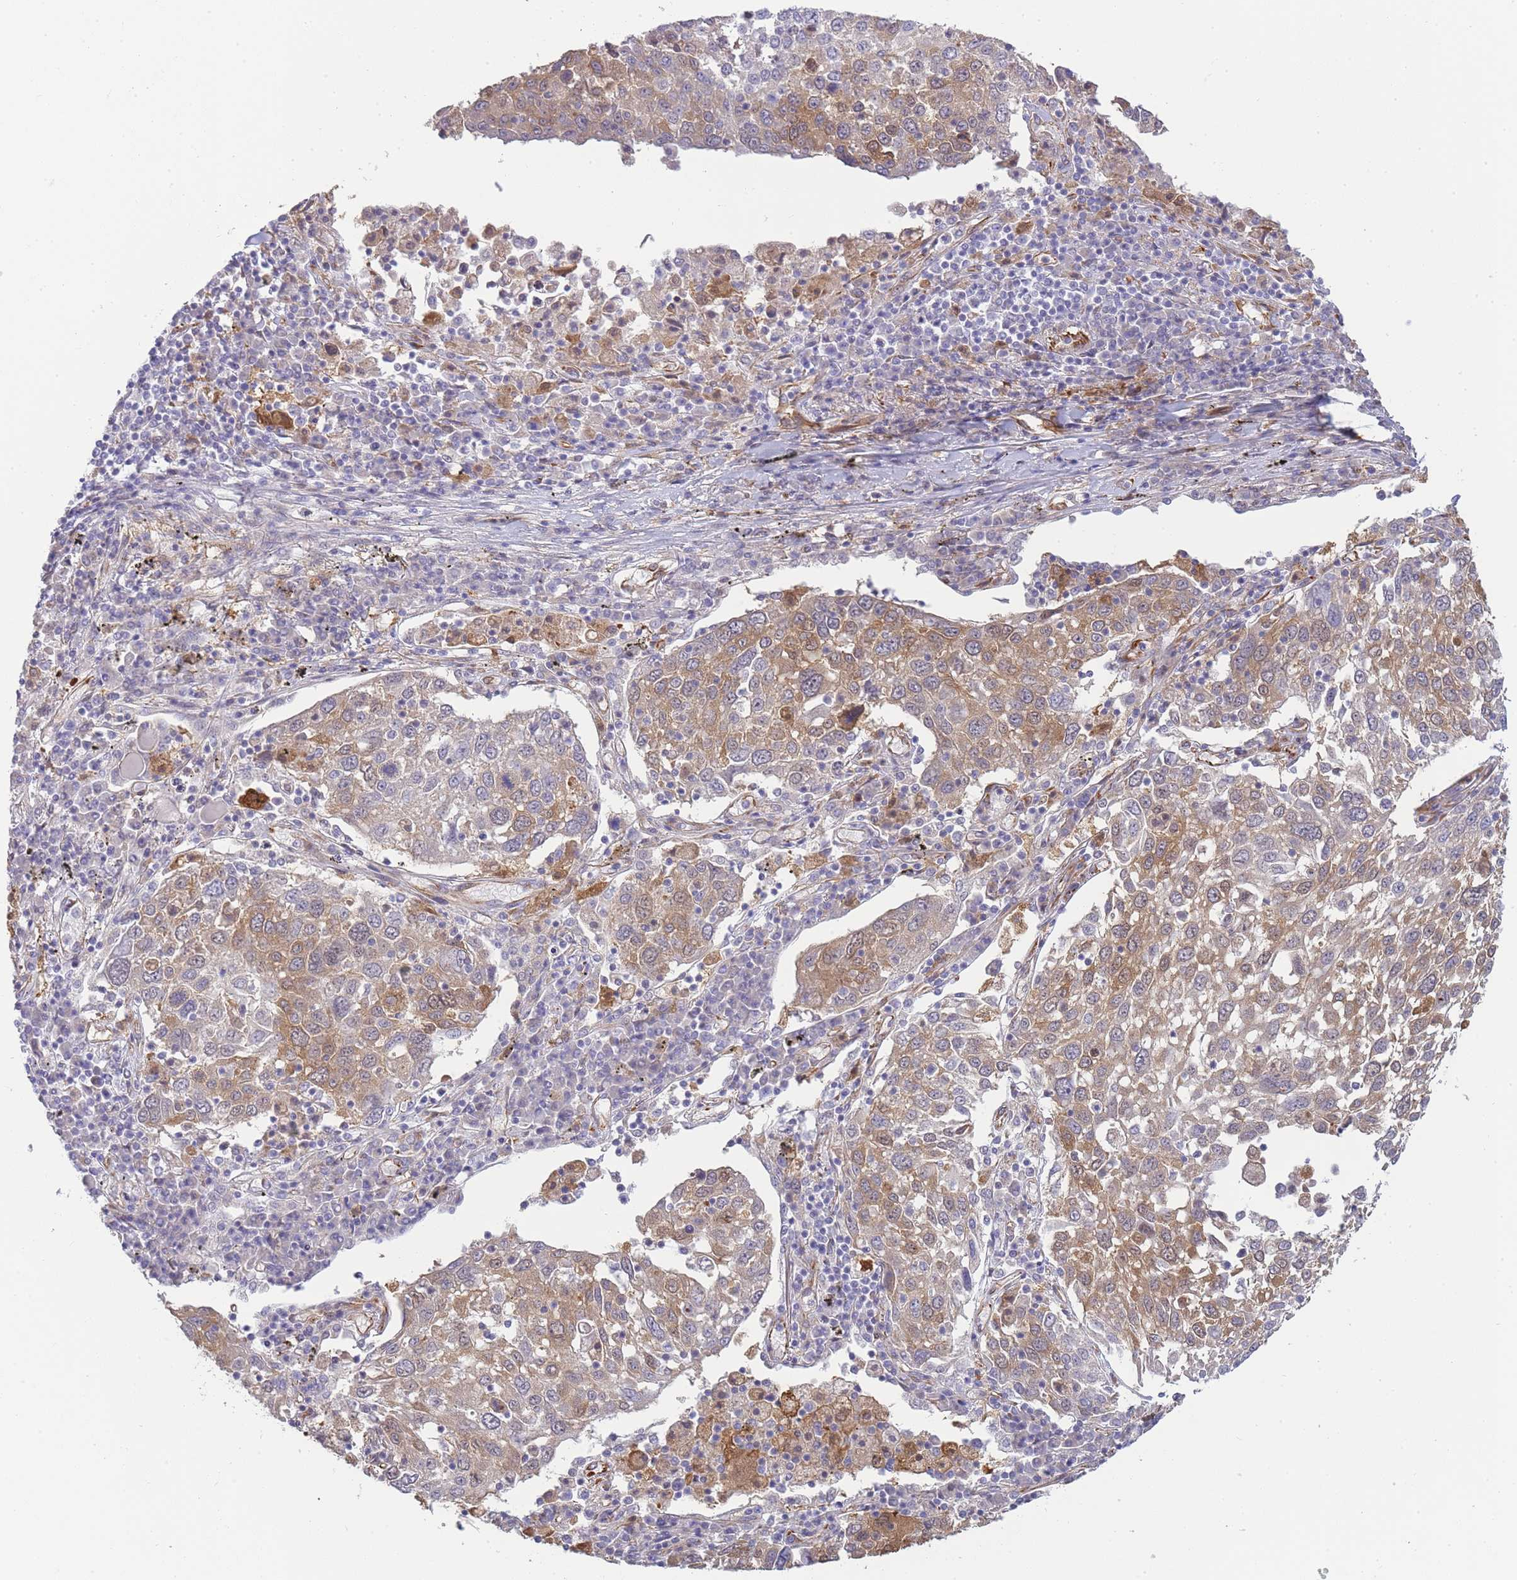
{"staining": {"intensity": "moderate", "quantity": "25%-75%", "location": "cytoplasmic/membranous"}, "tissue": "lung cancer", "cell_type": "Tumor cells", "image_type": "cancer", "snomed": [{"axis": "morphology", "description": "Squamous cell carcinoma, NOS"}, {"axis": "topography", "description": "Lung"}], "caption": "Squamous cell carcinoma (lung) stained for a protein demonstrates moderate cytoplasmic/membranous positivity in tumor cells. The protein of interest is stained brown, and the nuclei are stained in blue (DAB (3,3'-diaminobenzidine) IHC with brightfield microscopy, high magnification).", "gene": "ECPAS", "patient": {"sex": "male", "age": 65}}